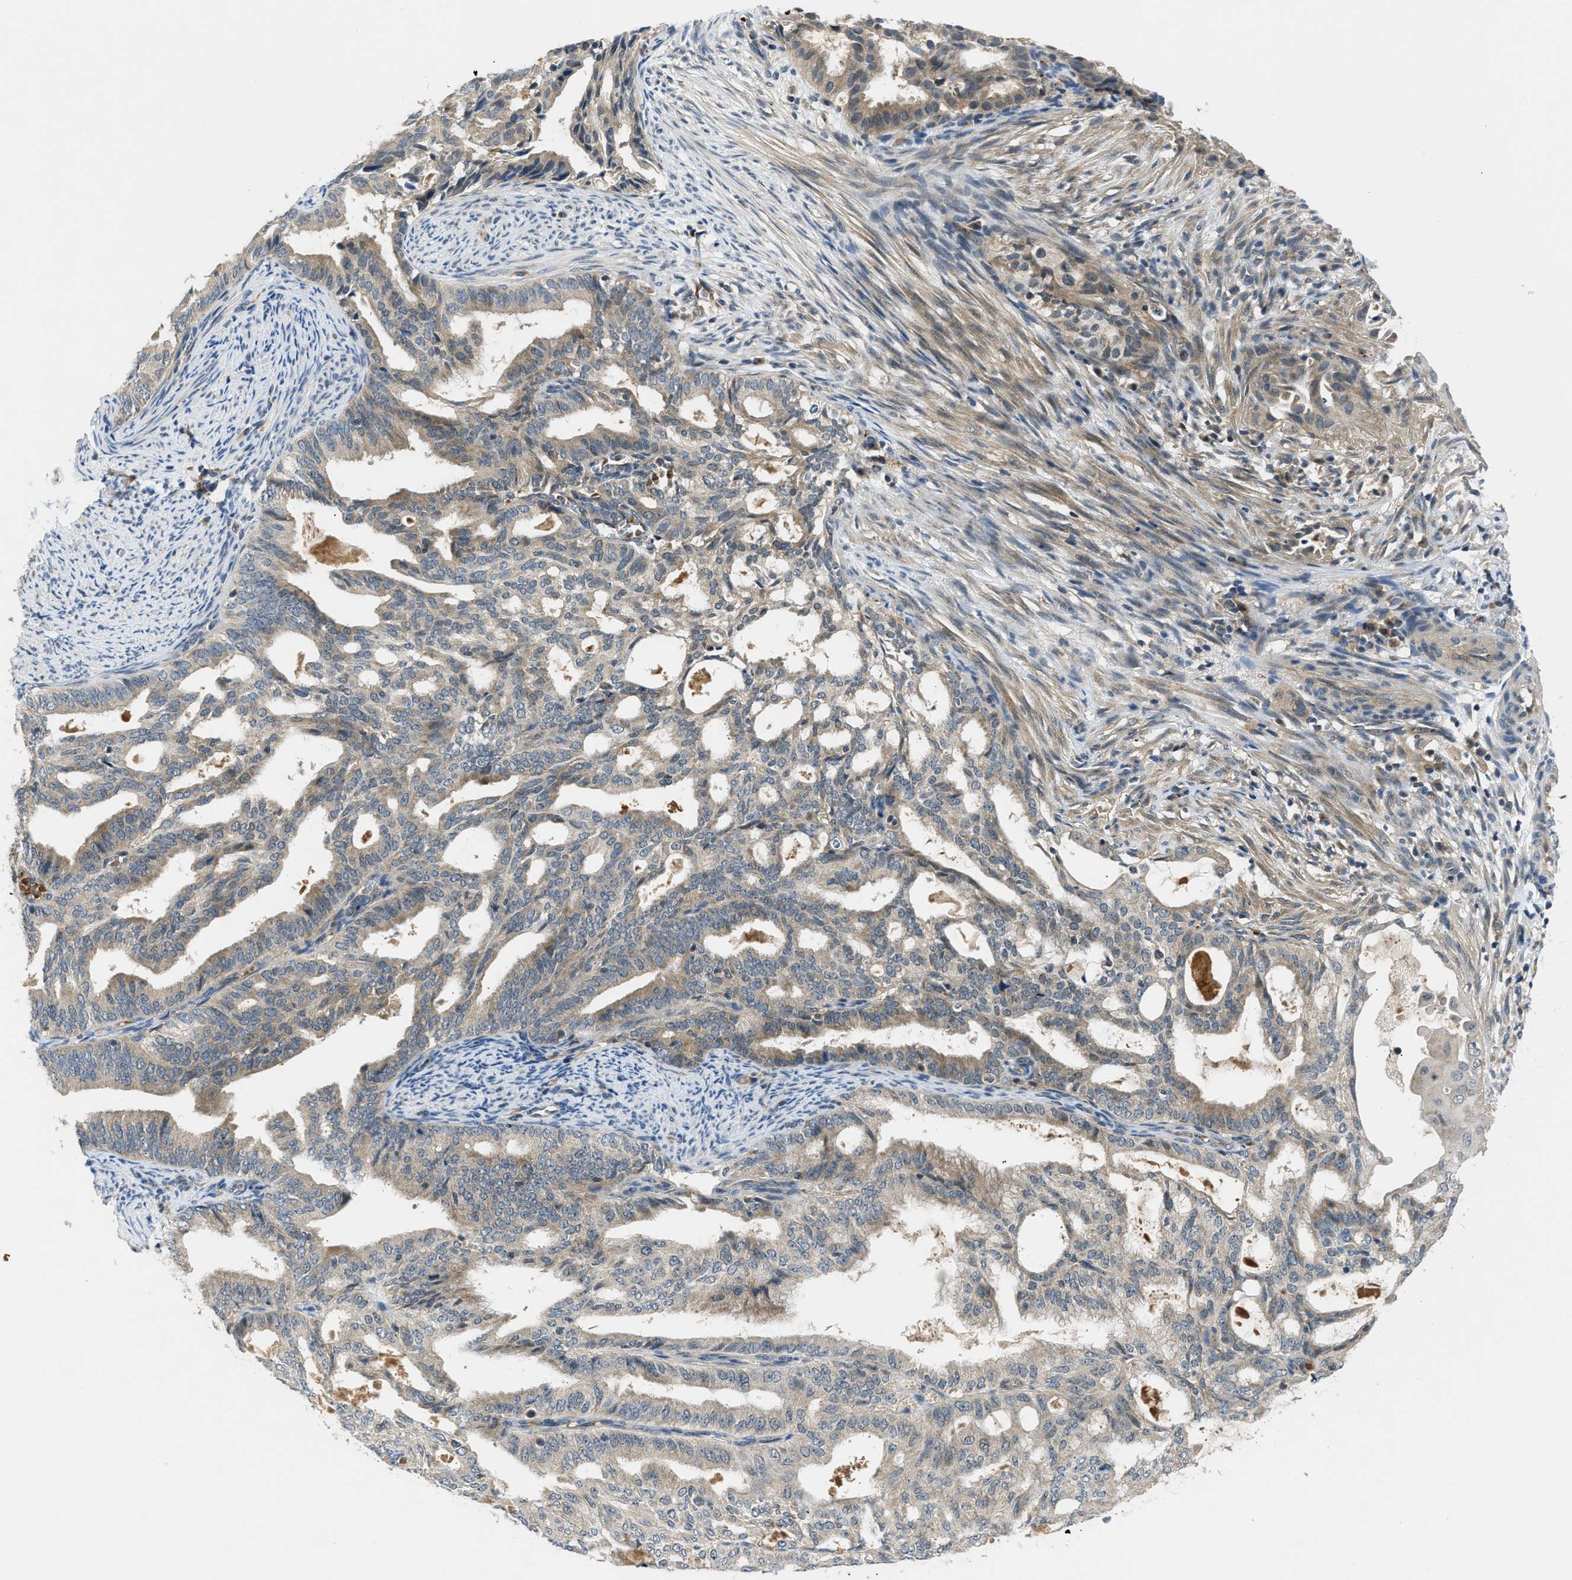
{"staining": {"intensity": "weak", "quantity": ">75%", "location": "cytoplasmic/membranous"}, "tissue": "endometrial cancer", "cell_type": "Tumor cells", "image_type": "cancer", "snomed": [{"axis": "morphology", "description": "Adenocarcinoma, NOS"}, {"axis": "topography", "description": "Endometrium"}], "caption": "A photomicrograph showing weak cytoplasmic/membranous positivity in approximately >75% of tumor cells in endometrial cancer, as visualized by brown immunohistochemical staining.", "gene": "PDE7A", "patient": {"sex": "female", "age": 58}}